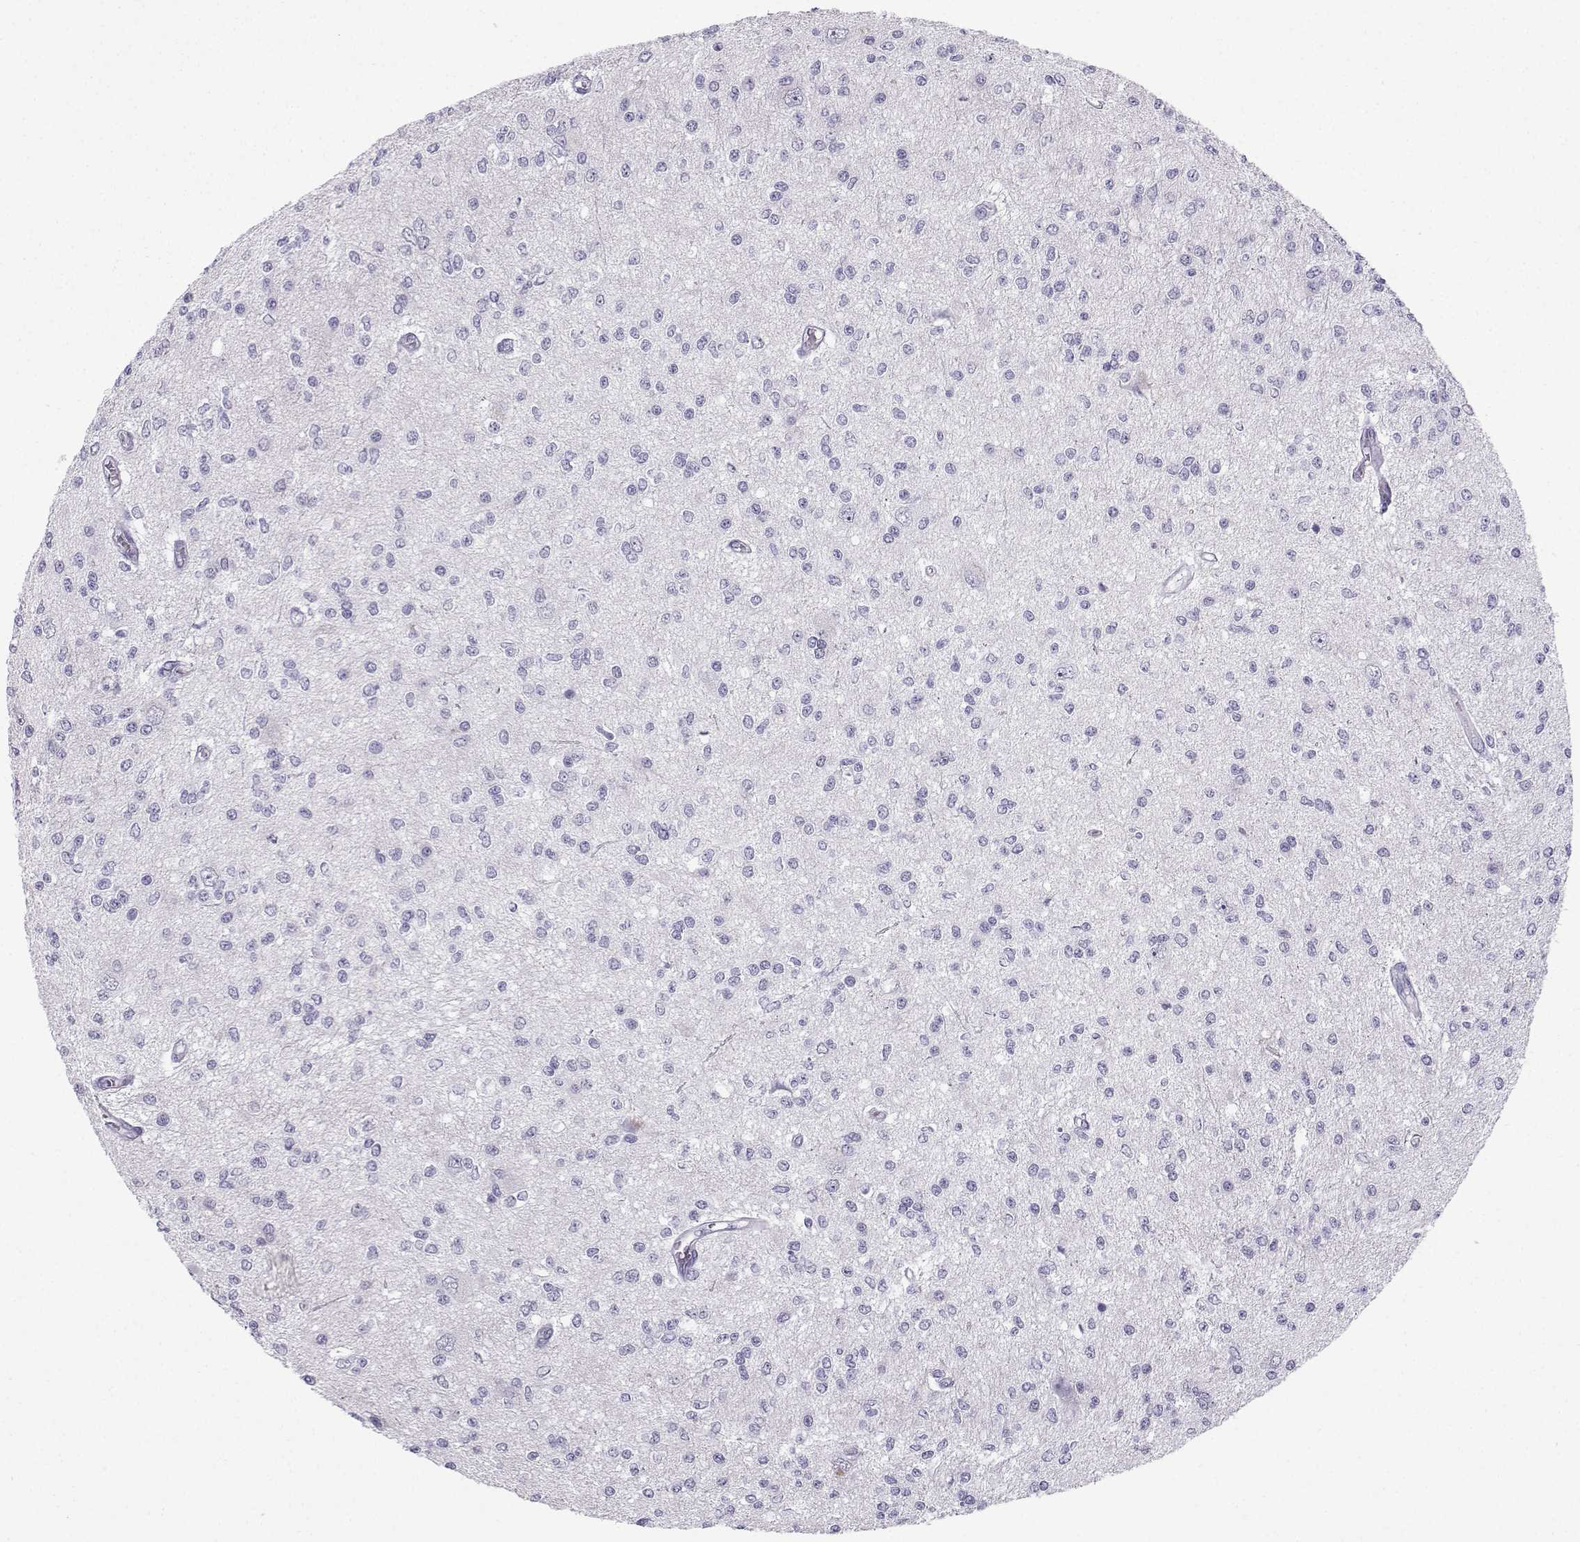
{"staining": {"intensity": "negative", "quantity": "none", "location": "none"}, "tissue": "glioma", "cell_type": "Tumor cells", "image_type": "cancer", "snomed": [{"axis": "morphology", "description": "Glioma, malignant, Low grade"}, {"axis": "topography", "description": "Brain"}], "caption": "This is an immunohistochemistry (IHC) image of human glioma. There is no positivity in tumor cells.", "gene": "ZBTB8B", "patient": {"sex": "male", "age": 67}}